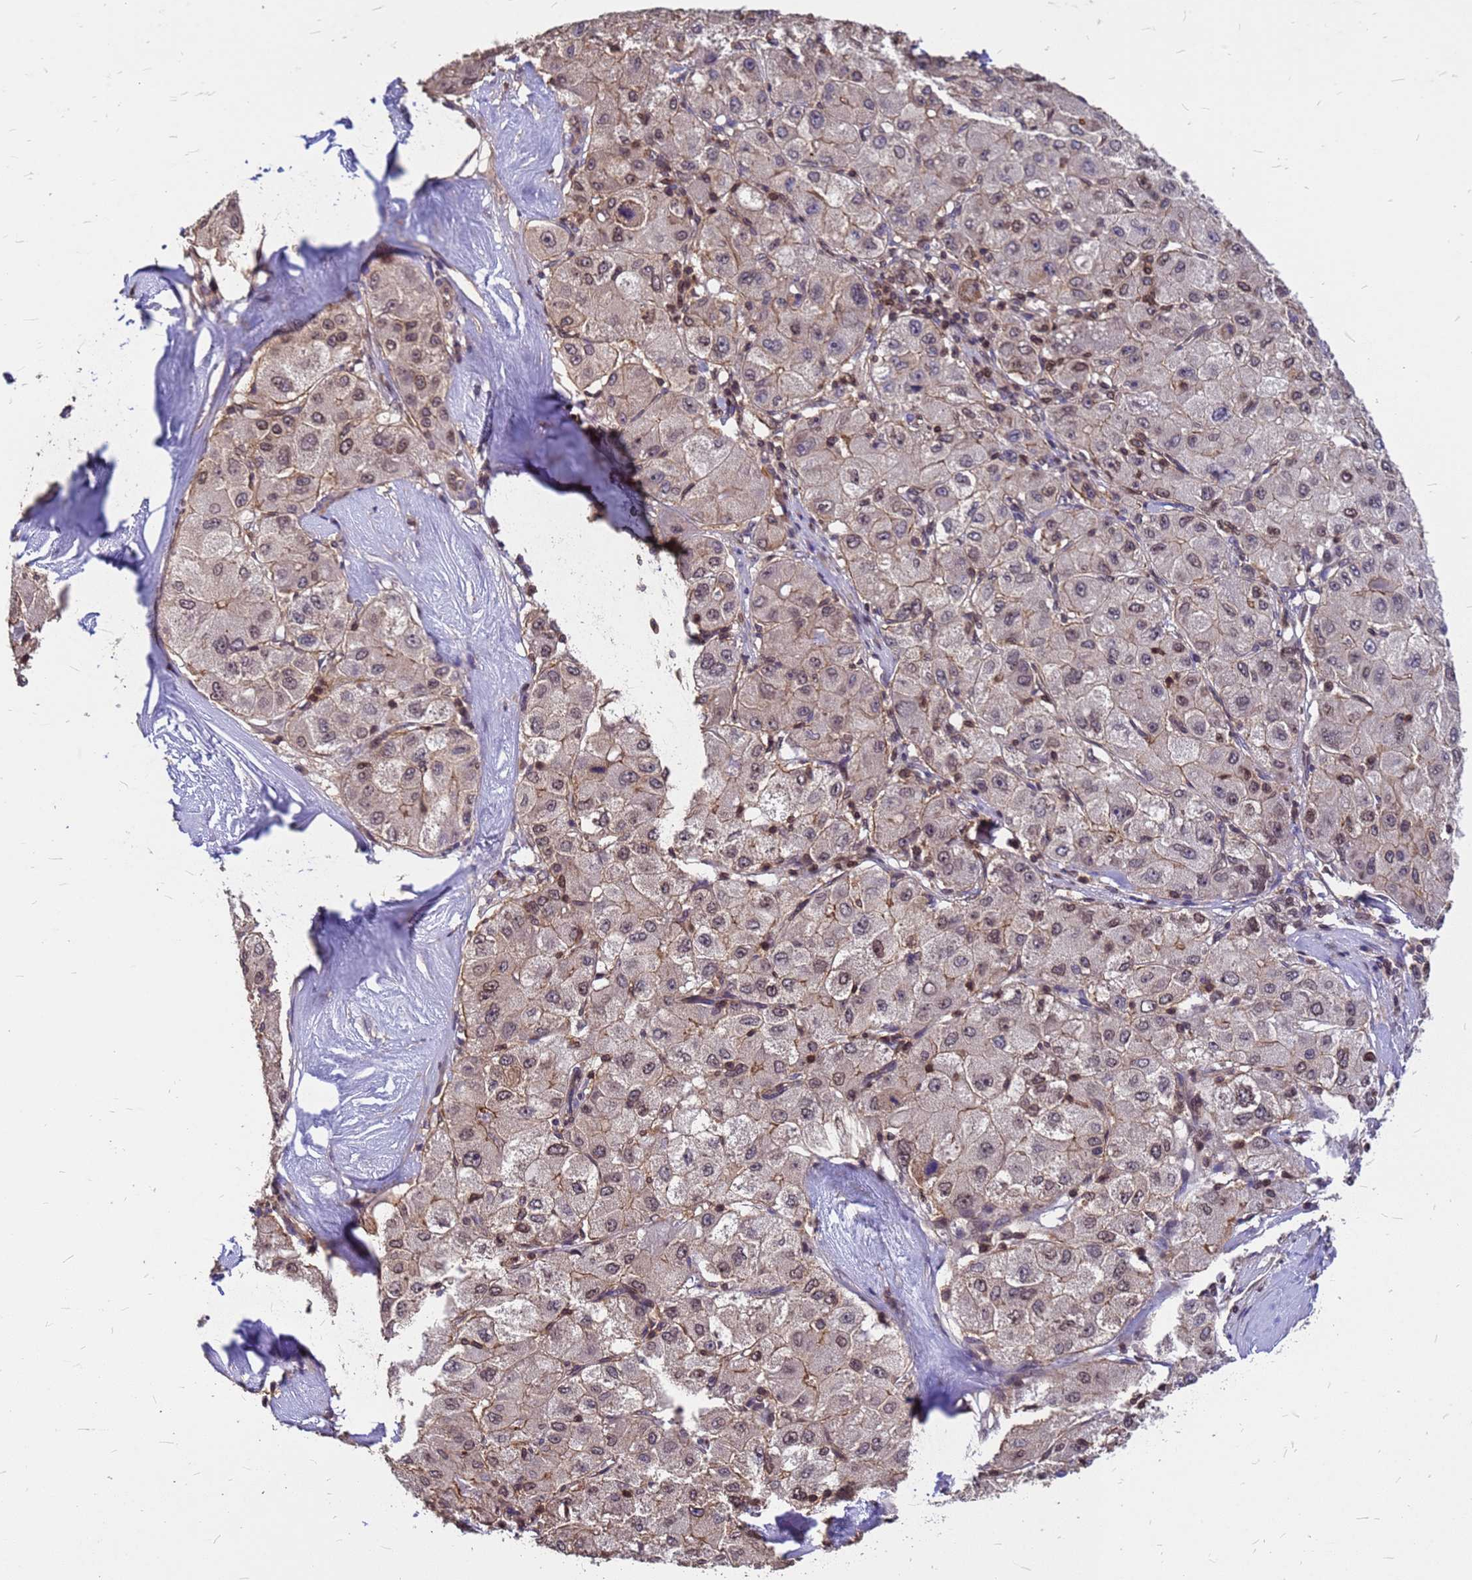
{"staining": {"intensity": "weak", "quantity": "25%-75%", "location": "nuclear"}, "tissue": "liver cancer", "cell_type": "Tumor cells", "image_type": "cancer", "snomed": [{"axis": "morphology", "description": "Carcinoma, Hepatocellular, NOS"}, {"axis": "topography", "description": "Liver"}], "caption": "Brown immunohistochemical staining in liver hepatocellular carcinoma demonstrates weak nuclear staining in approximately 25%-75% of tumor cells. (IHC, brightfield microscopy, high magnification).", "gene": "C1orf35", "patient": {"sex": "male", "age": 80}}